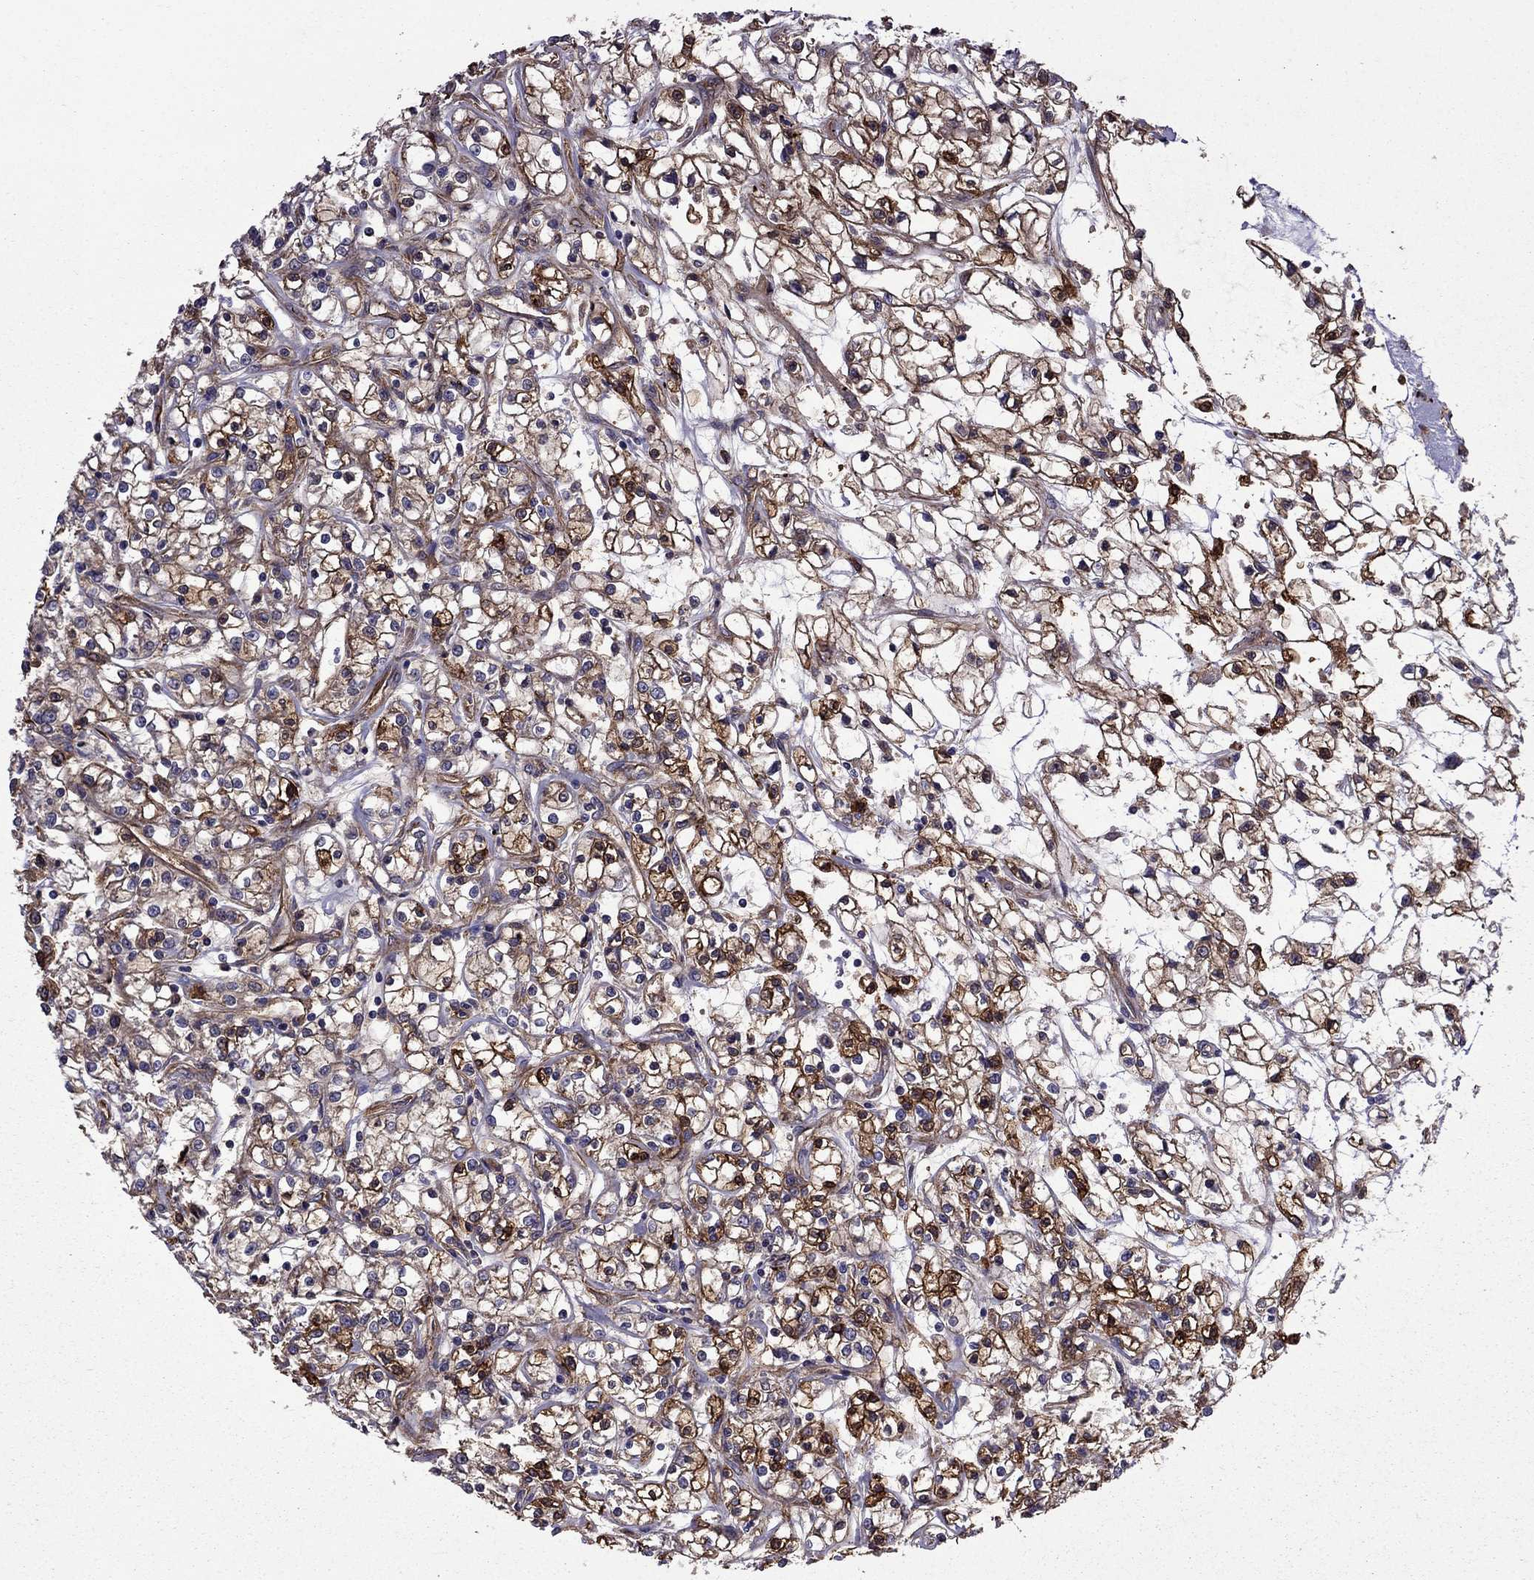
{"staining": {"intensity": "strong", "quantity": ">75%", "location": "cytoplasmic/membranous"}, "tissue": "renal cancer", "cell_type": "Tumor cells", "image_type": "cancer", "snomed": [{"axis": "morphology", "description": "Adenocarcinoma, NOS"}, {"axis": "topography", "description": "Kidney"}], "caption": "This is a micrograph of immunohistochemistry staining of renal cancer (adenocarcinoma), which shows strong positivity in the cytoplasmic/membranous of tumor cells.", "gene": "ITGB1", "patient": {"sex": "female", "age": 59}}